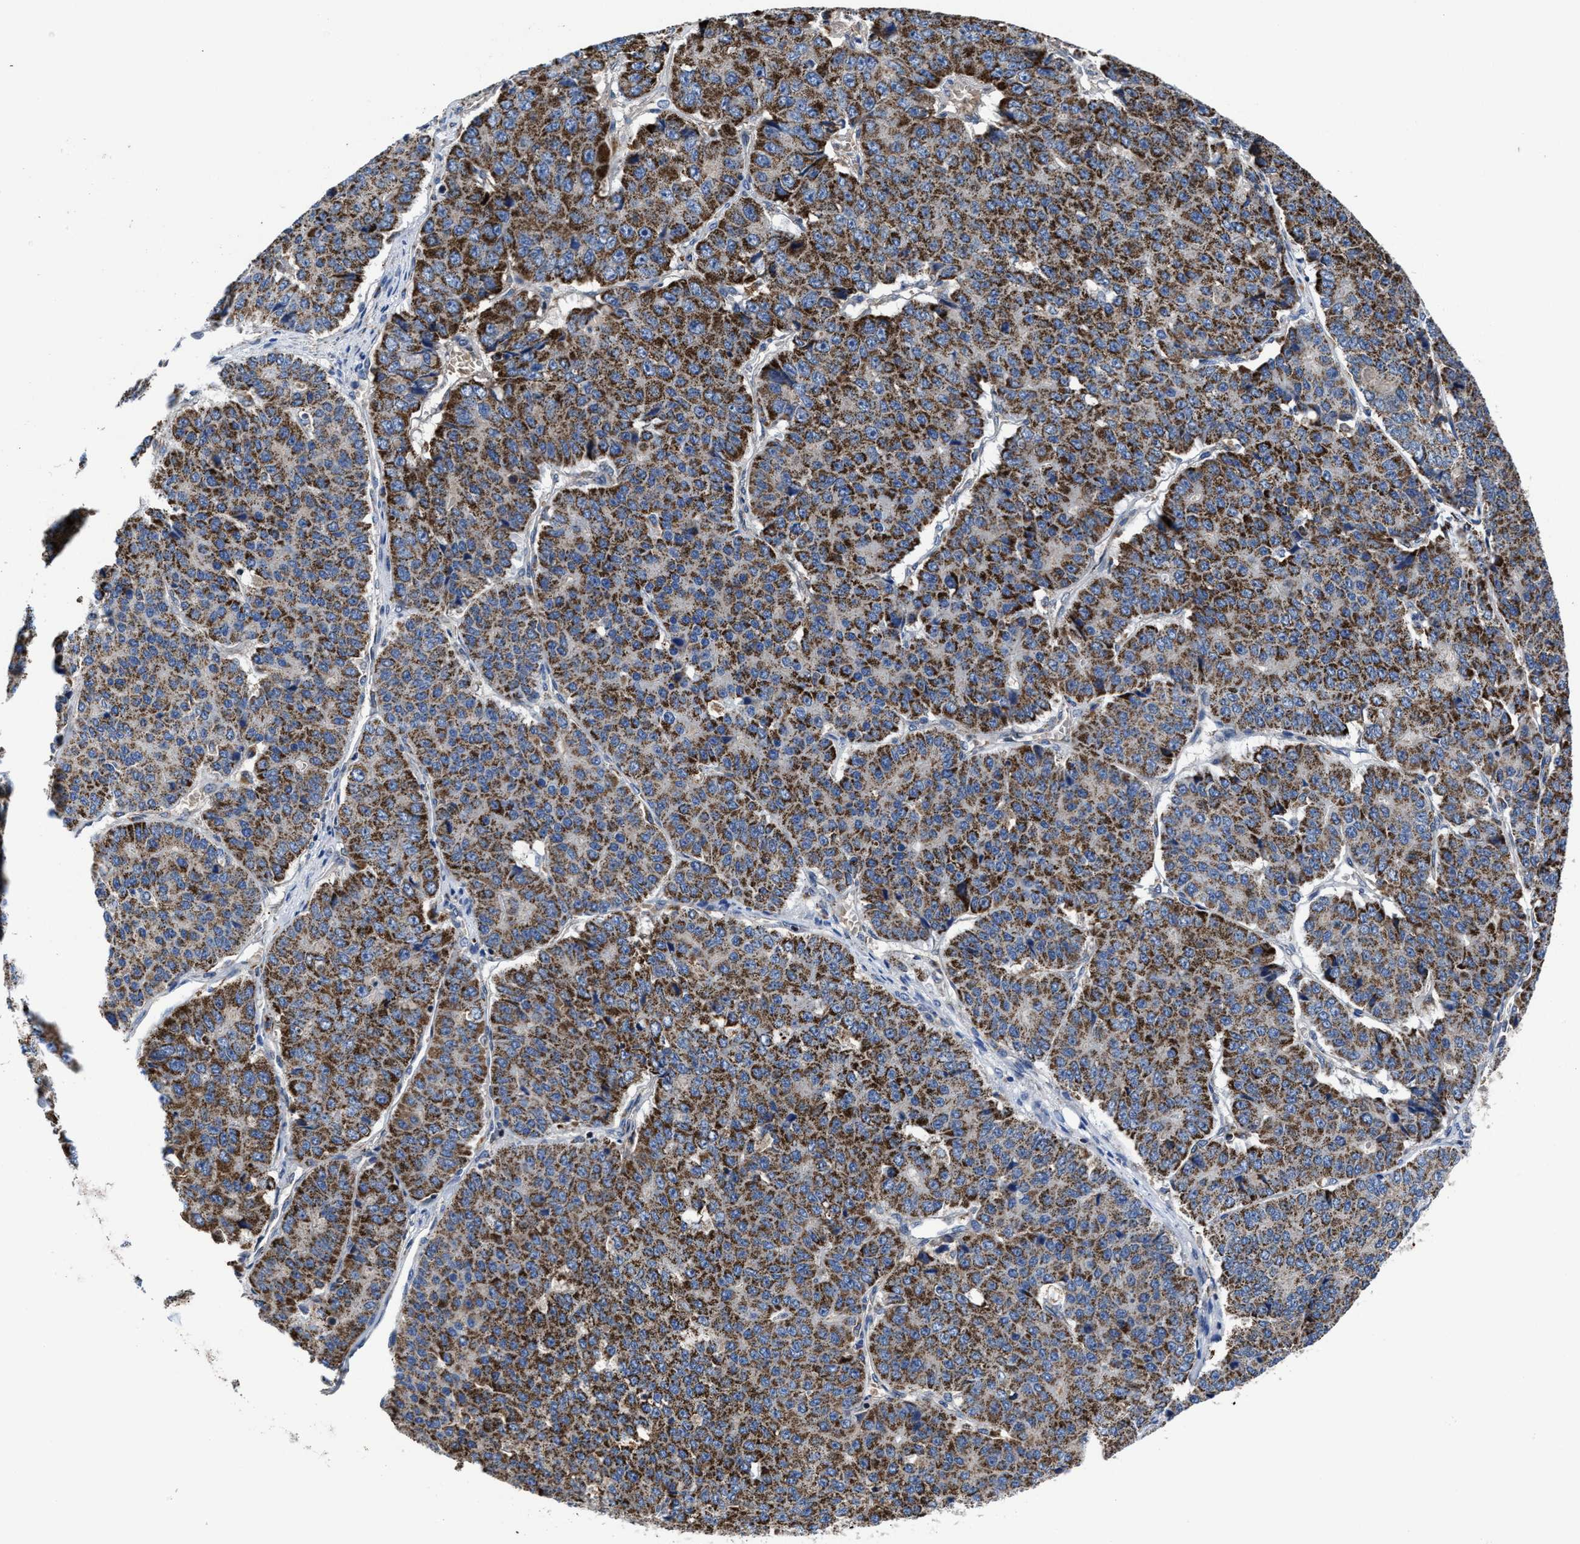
{"staining": {"intensity": "strong", "quantity": ">75%", "location": "cytoplasmic/membranous"}, "tissue": "pancreatic cancer", "cell_type": "Tumor cells", "image_type": "cancer", "snomed": [{"axis": "morphology", "description": "Adenocarcinoma, NOS"}, {"axis": "topography", "description": "Pancreas"}], "caption": "This image demonstrates pancreatic cancer (adenocarcinoma) stained with IHC to label a protein in brown. The cytoplasmic/membranous of tumor cells show strong positivity for the protein. Nuclei are counter-stained blue.", "gene": "CACNA1D", "patient": {"sex": "male", "age": 50}}